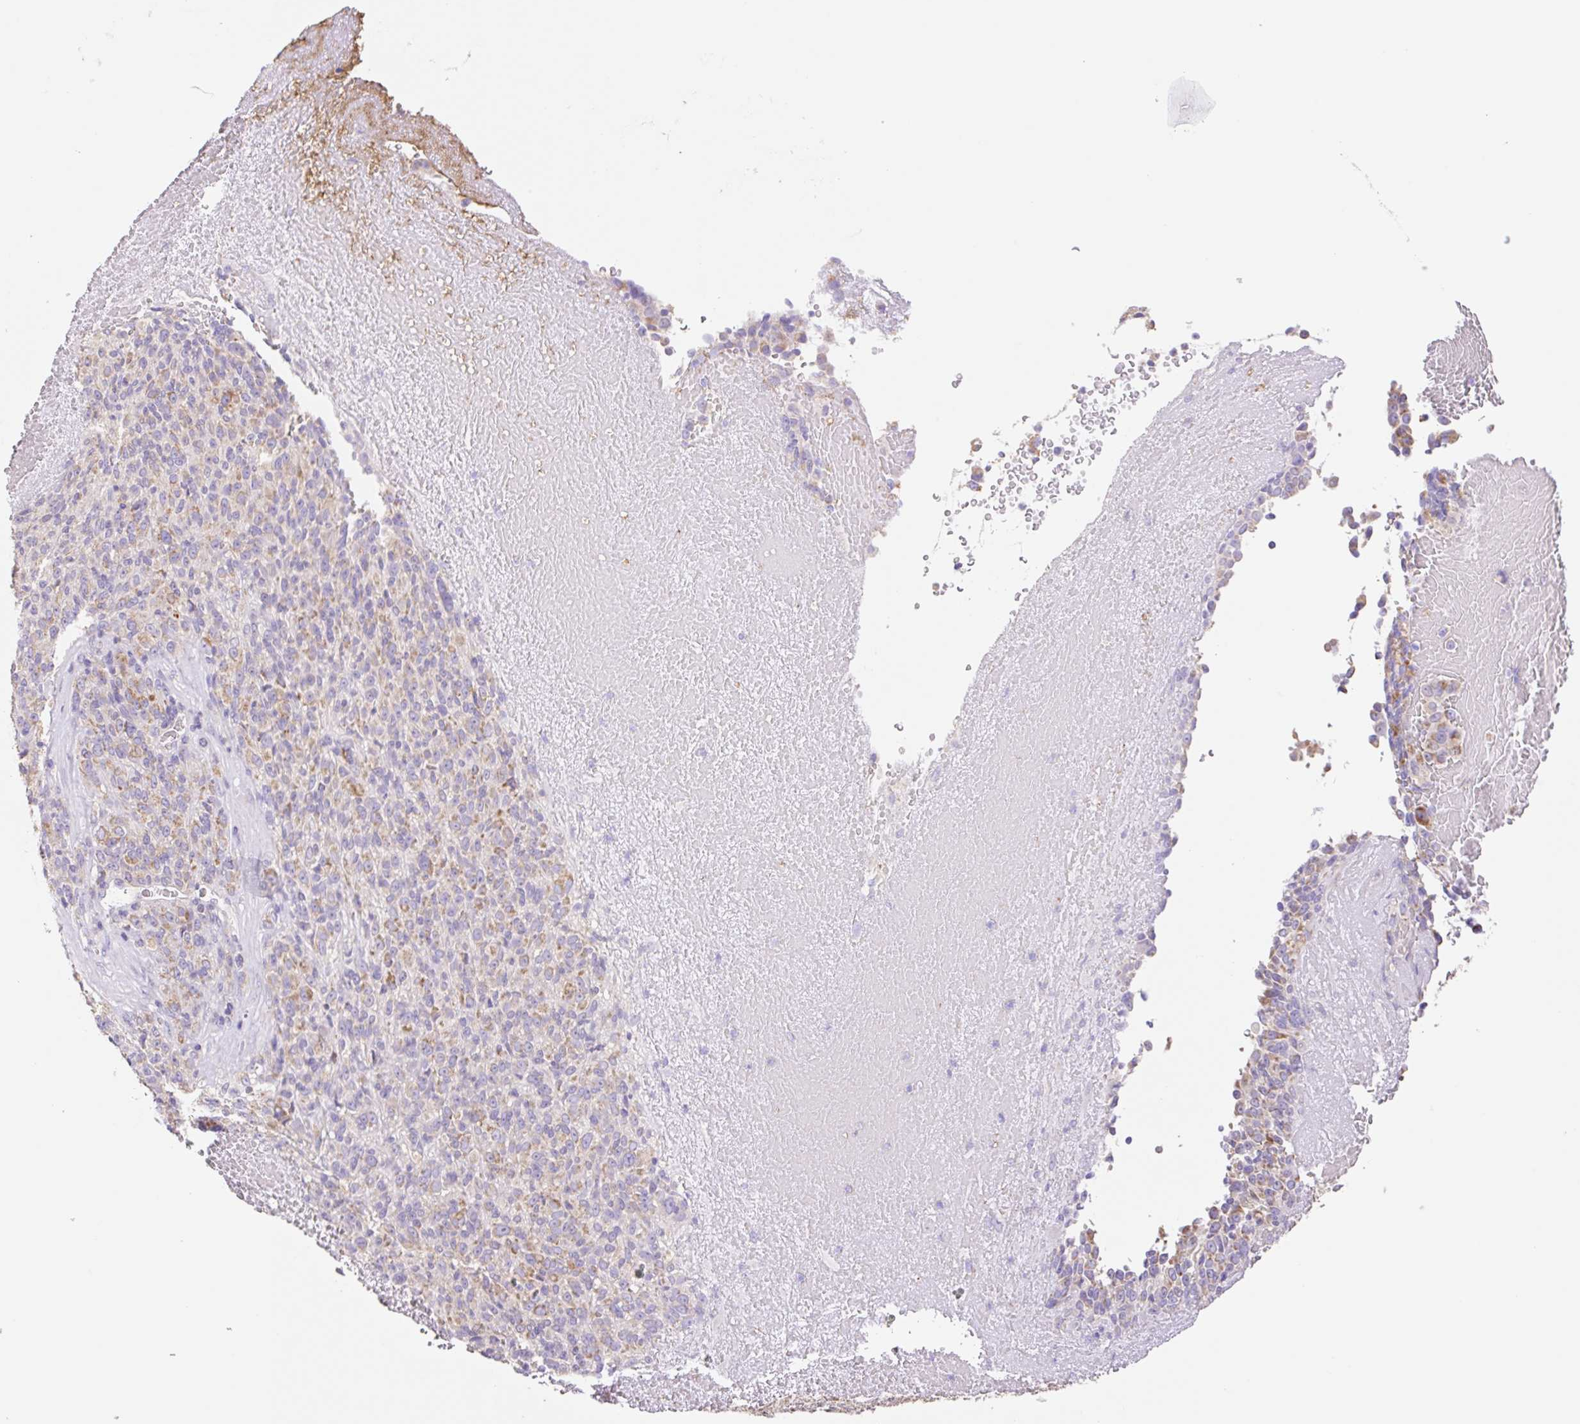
{"staining": {"intensity": "strong", "quantity": "<25%", "location": "cytoplasmic/membranous"}, "tissue": "melanoma", "cell_type": "Tumor cells", "image_type": "cancer", "snomed": [{"axis": "morphology", "description": "Malignant melanoma, Metastatic site"}, {"axis": "topography", "description": "Brain"}], "caption": "Malignant melanoma (metastatic site) tissue displays strong cytoplasmic/membranous staining in about <25% of tumor cells", "gene": "COPZ2", "patient": {"sex": "female", "age": 56}}